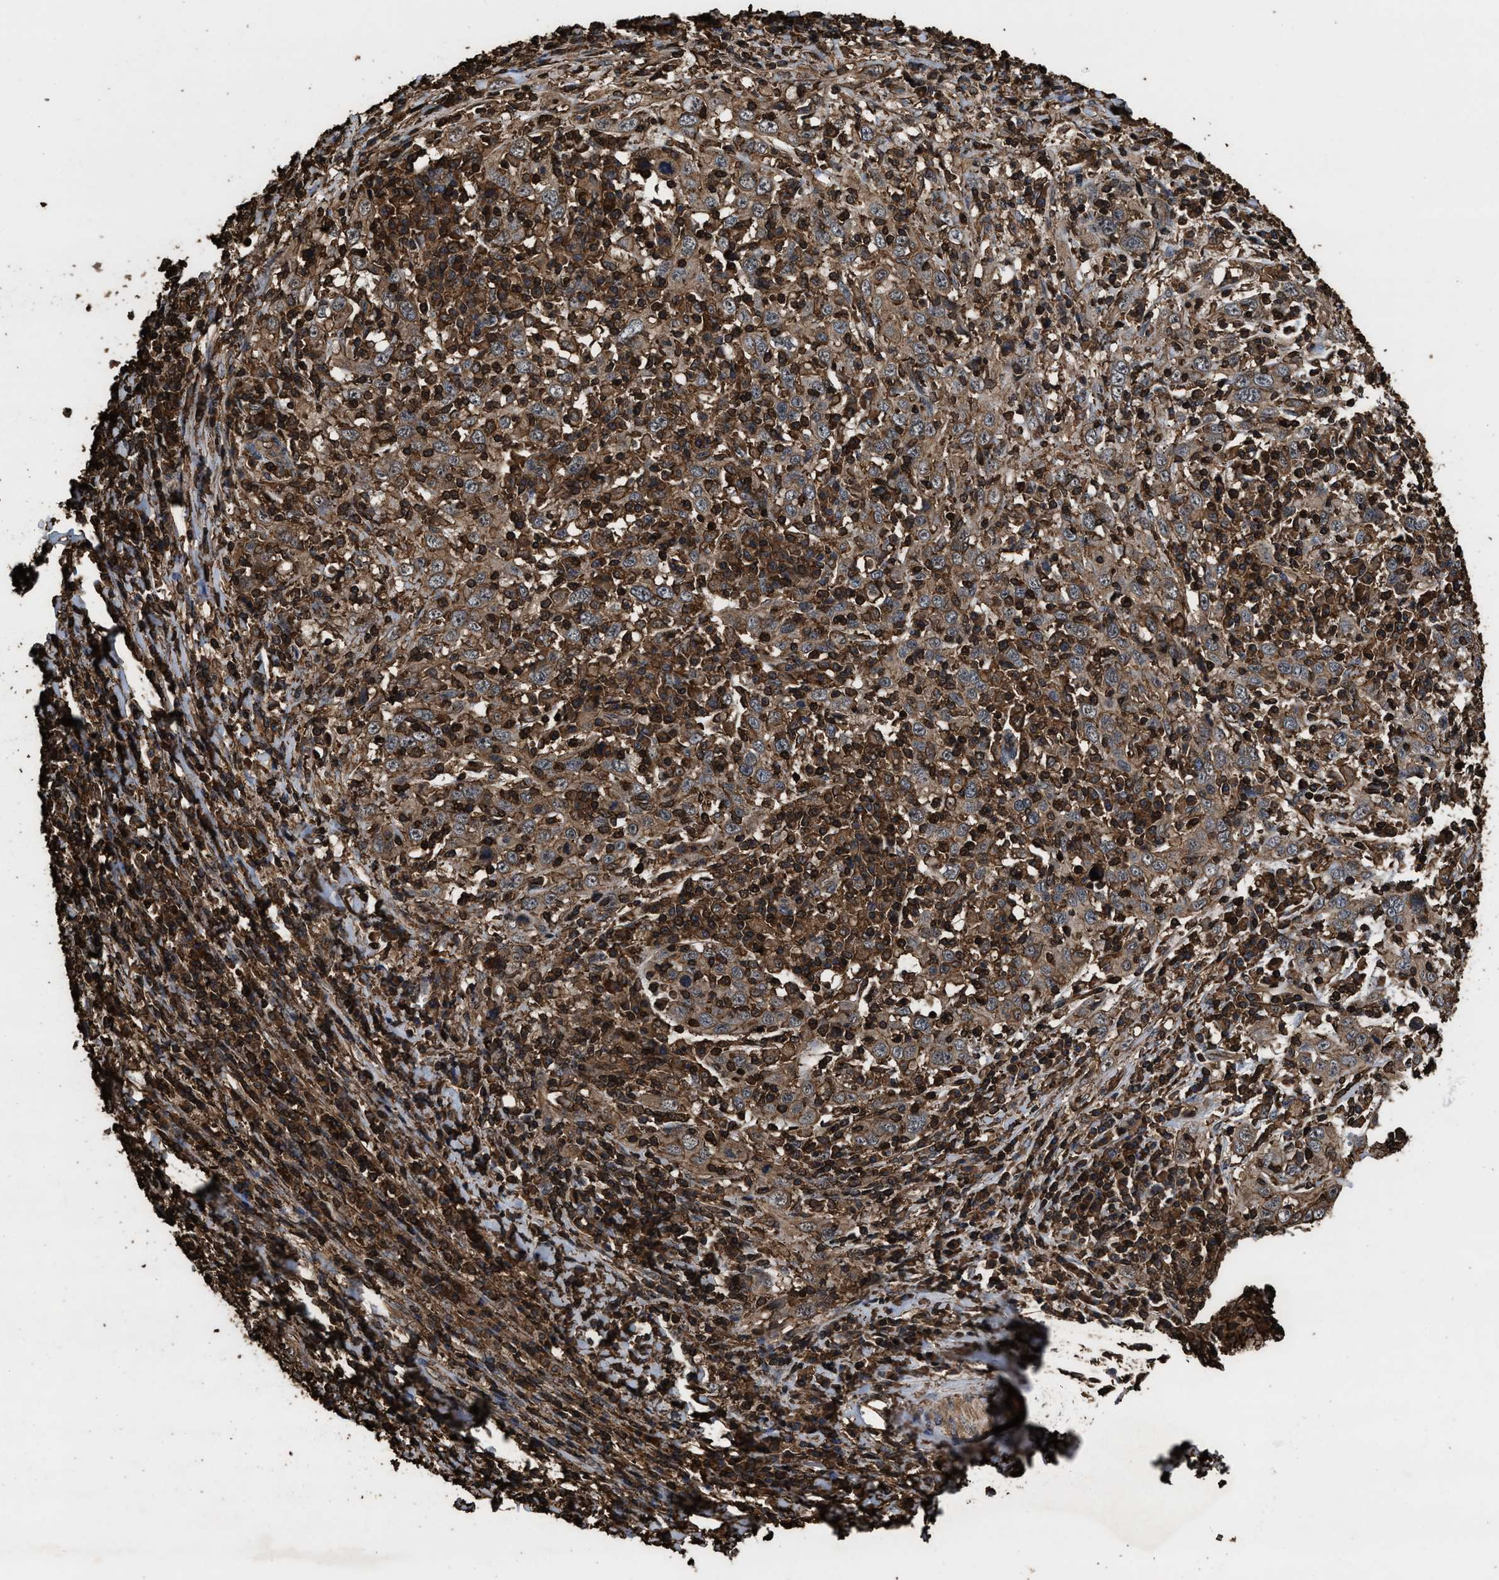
{"staining": {"intensity": "moderate", "quantity": ">75%", "location": "cytoplasmic/membranous"}, "tissue": "cervical cancer", "cell_type": "Tumor cells", "image_type": "cancer", "snomed": [{"axis": "morphology", "description": "Squamous cell carcinoma, NOS"}, {"axis": "topography", "description": "Cervix"}], "caption": "Human cervical squamous cell carcinoma stained with a brown dye reveals moderate cytoplasmic/membranous positive positivity in about >75% of tumor cells.", "gene": "KBTBD2", "patient": {"sex": "female", "age": 46}}